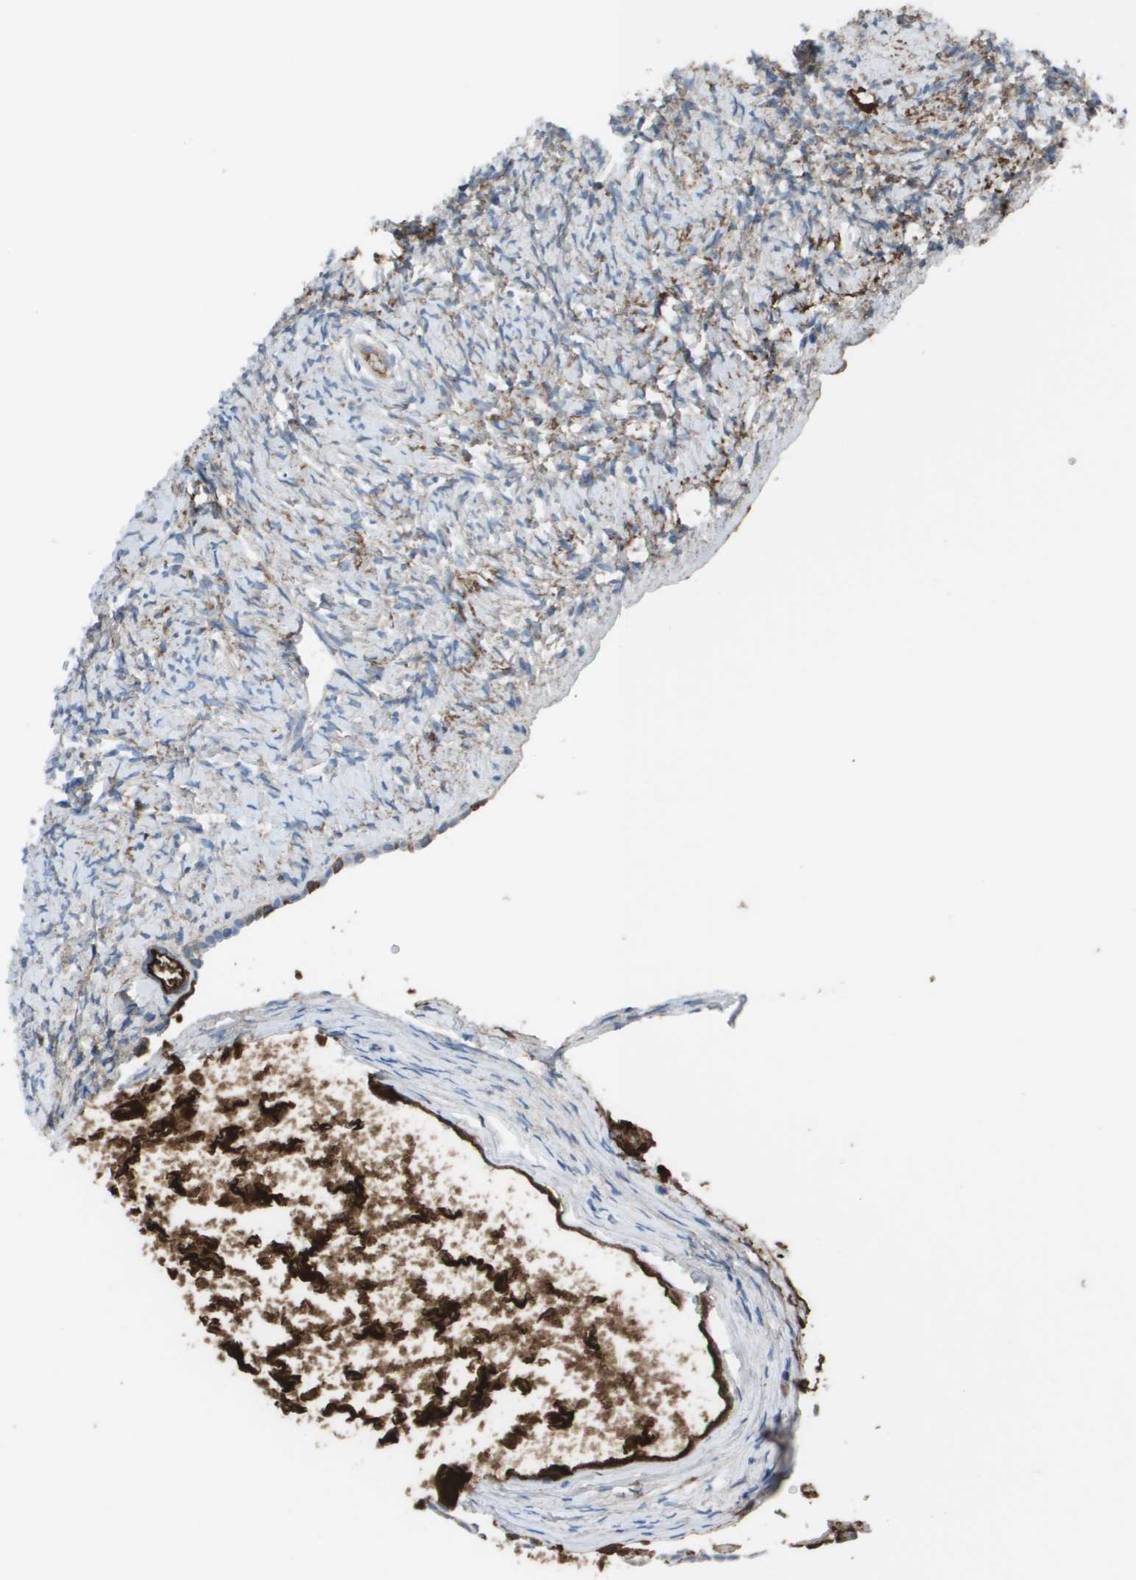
{"staining": {"intensity": "weak", "quantity": "25%-75%", "location": "cytoplasmic/membranous"}, "tissue": "ovary", "cell_type": "Ovarian stroma cells", "image_type": "normal", "snomed": [{"axis": "morphology", "description": "Normal tissue, NOS"}, {"axis": "topography", "description": "Ovary"}], "caption": "Weak cytoplasmic/membranous staining is seen in about 25%-75% of ovarian stroma cells in benign ovary. (Stains: DAB in brown, nuclei in blue, Microscopy: brightfield microscopy at high magnification).", "gene": "VTN", "patient": {"sex": "female", "age": 33}}